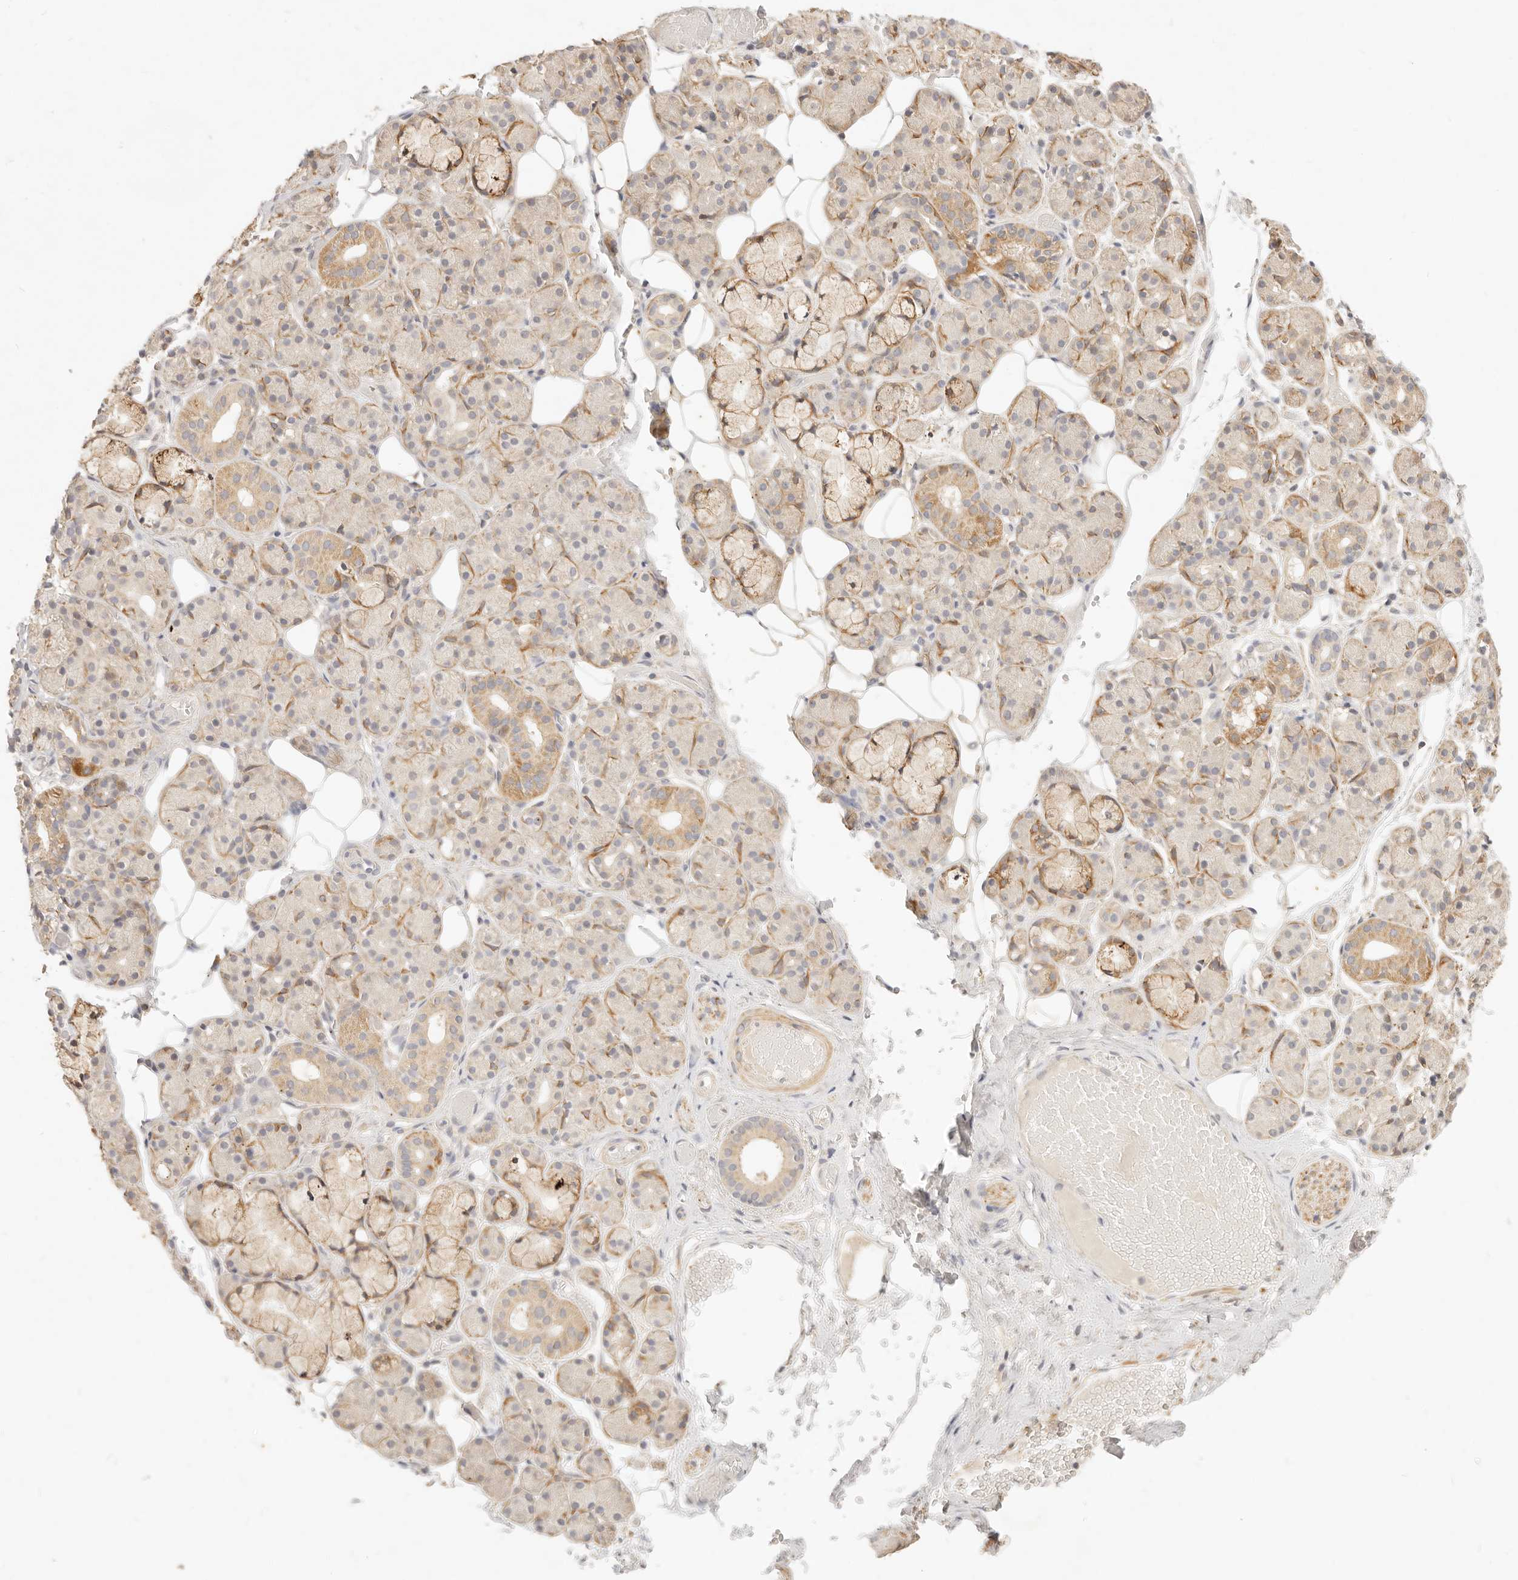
{"staining": {"intensity": "moderate", "quantity": "<25%", "location": "cytoplasmic/membranous"}, "tissue": "salivary gland", "cell_type": "Glandular cells", "image_type": "normal", "snomed": [{"axis": "morphology", "description": "Normal tissue, NOS"}, {"axis": "topography", "description": "Salivary gland"}], "caption": "Immunohistochemical staining of normal salivary gland demonstrates moderate cytoplasmic/membranous protein positivity in about <25% of glandular cells. (DAB = brown stain, brightfield microscopy at high magnification).", "gene": "RUBCNL", "patient": {"sex": "male", "age": 63}}